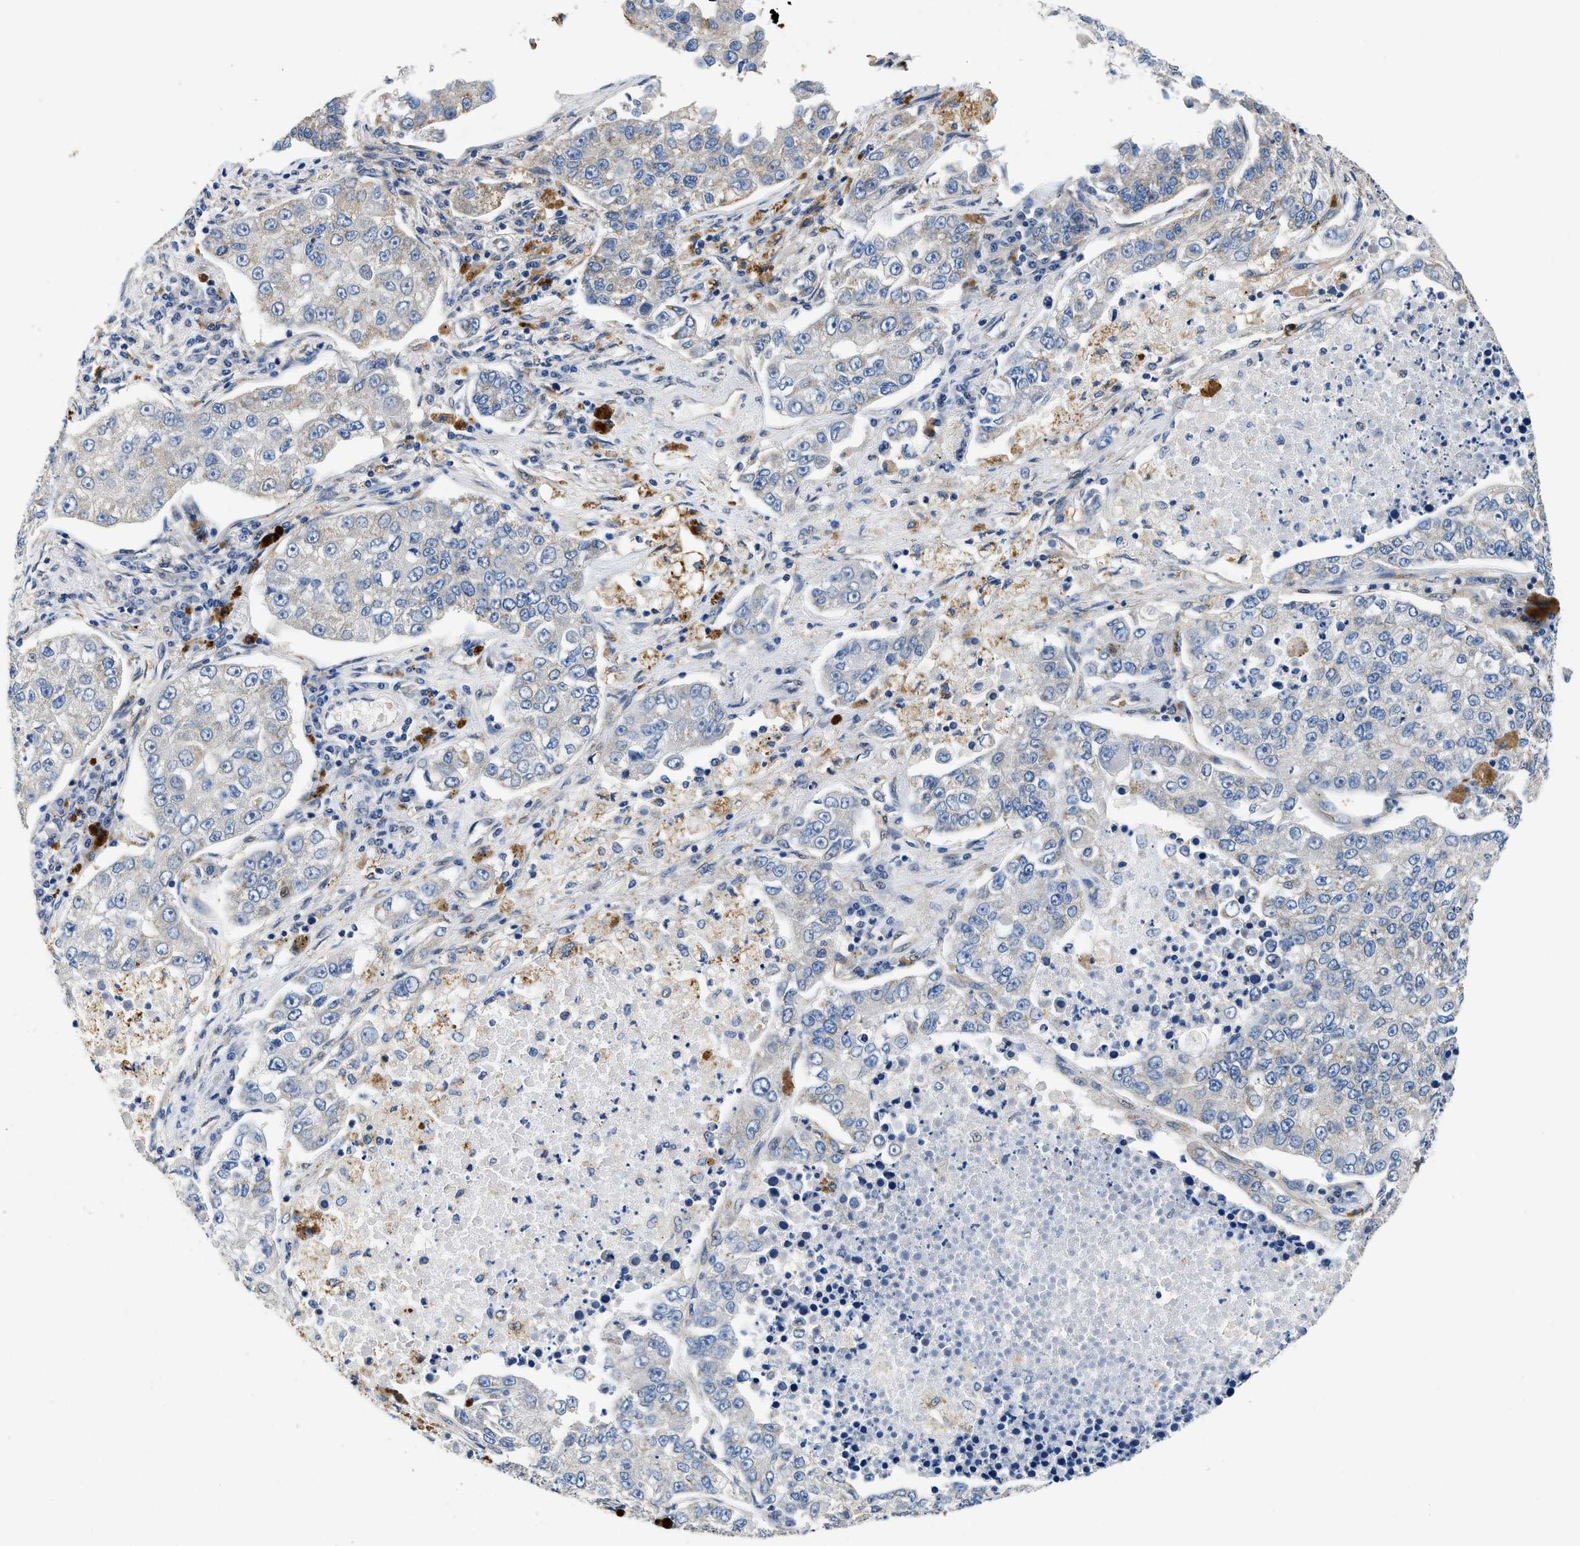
{"staining": {"intensity": "negative", "quantity": "none", "location": "none"}, "tissue": "lung cancer", "cell_type": "Tumor cells", "image_type": "cancer", "snomed": [{"axis": "morphology", "description": "Adenocarcinoma, NOS"}, {"axis": "topography", "description": "Lung"}], "caption": "Tumor cells are negative for protein expression in human lung adenocarcinoma. (DAB (3,3'-diaminobenzidine) immunohistochemistry (IHC) with hematoxylin counter stain).", "gene": "RAPH1", "patient": {"sex": "male", "age": 49}}